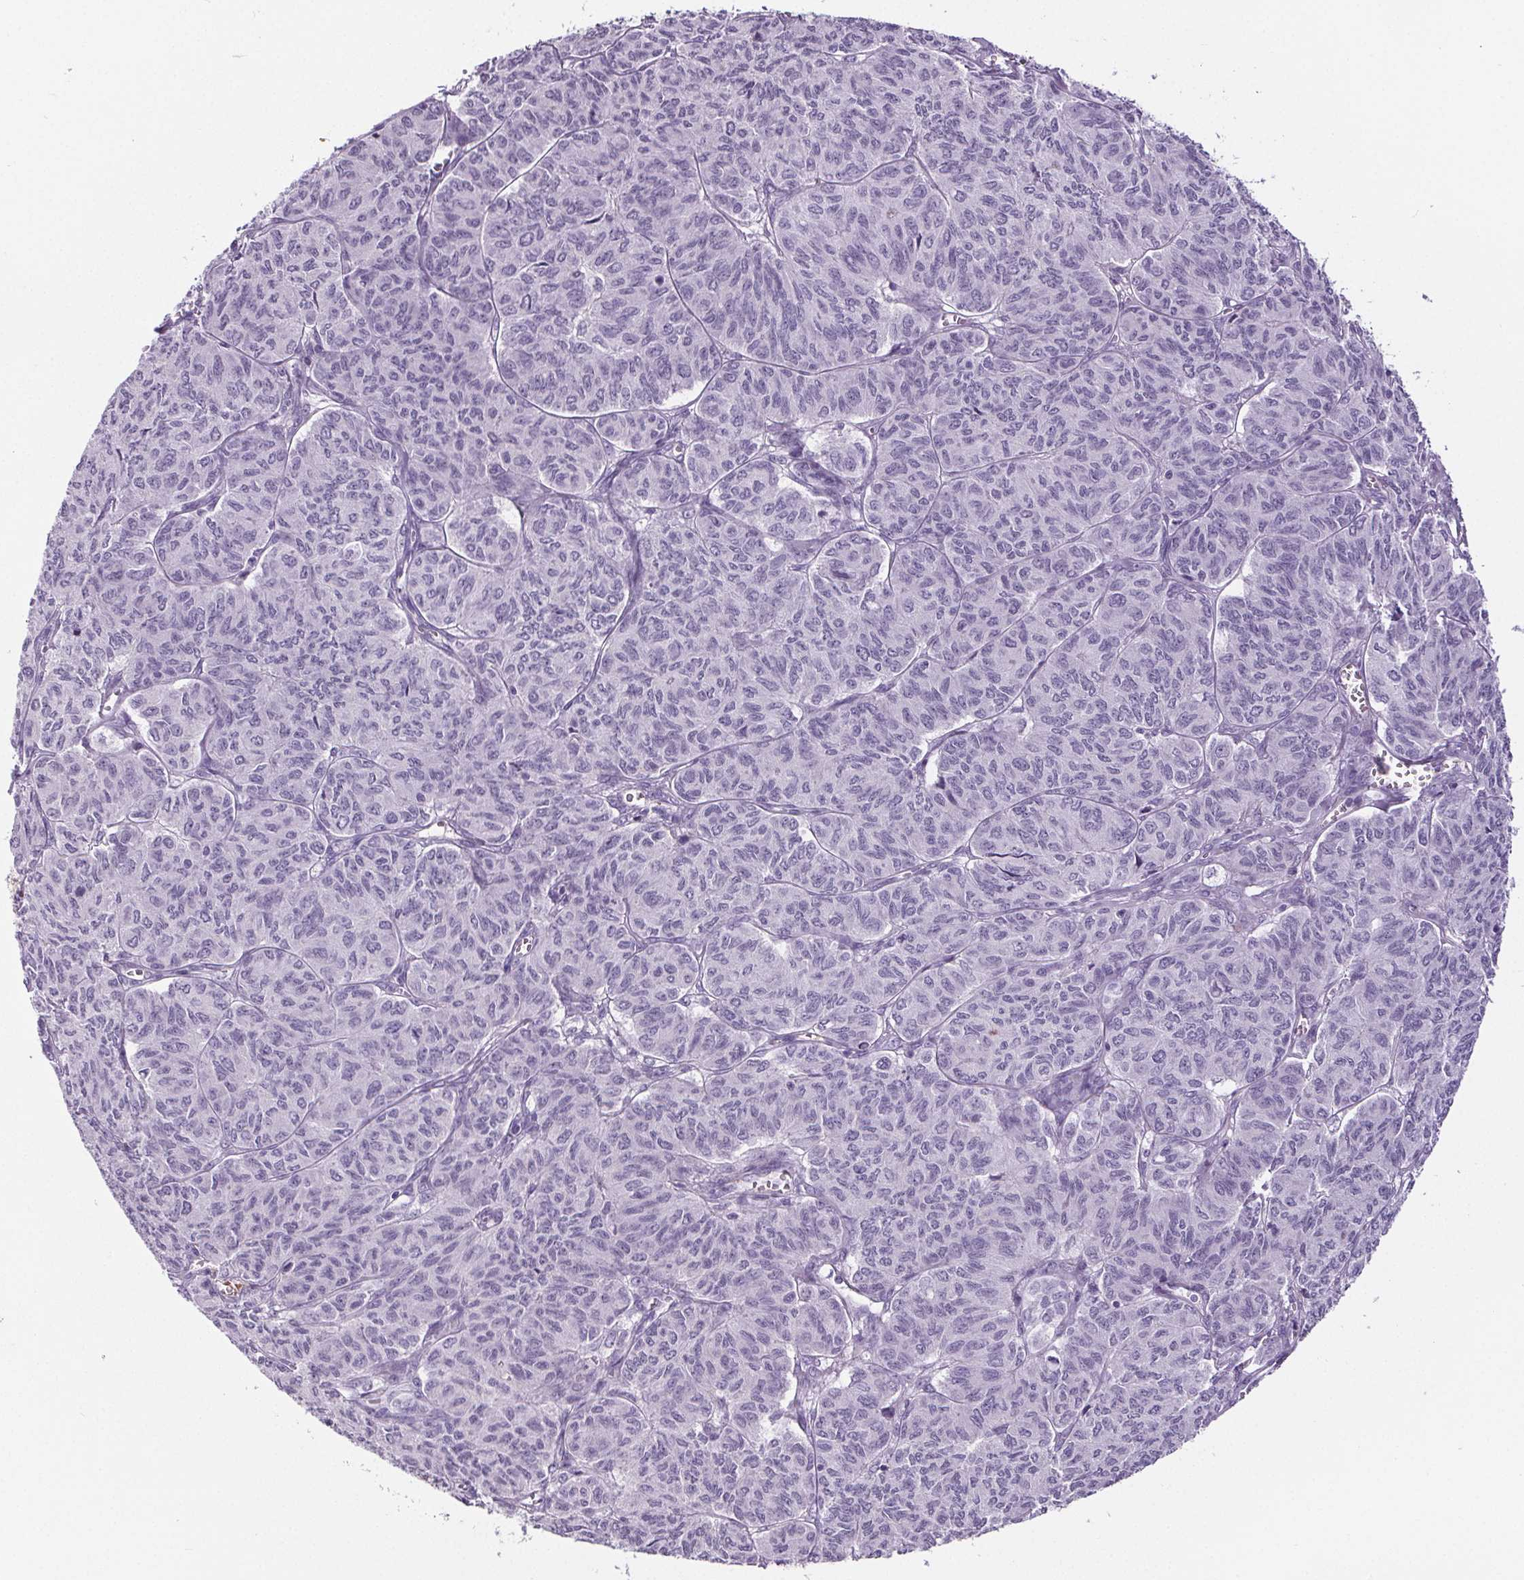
{"staining": {"intensity": "negative", "quantity": "none", "location": "none"}, "tissue": "ovarian cancer", "cell_type": "Tumor cells", "image_type": "cancer", "snomed": [{"axis": "morphology", "description": "Carcinoma, endometroid"}, {"axis": "topography", "description": "Ovary"}], "caption": "Immunohistochemical staining of ovarian endometroid carcinoma reveals no significant expression in tumor cells.", "gene": "CD5L", "patient": {"sex": "female", "age": 80}}